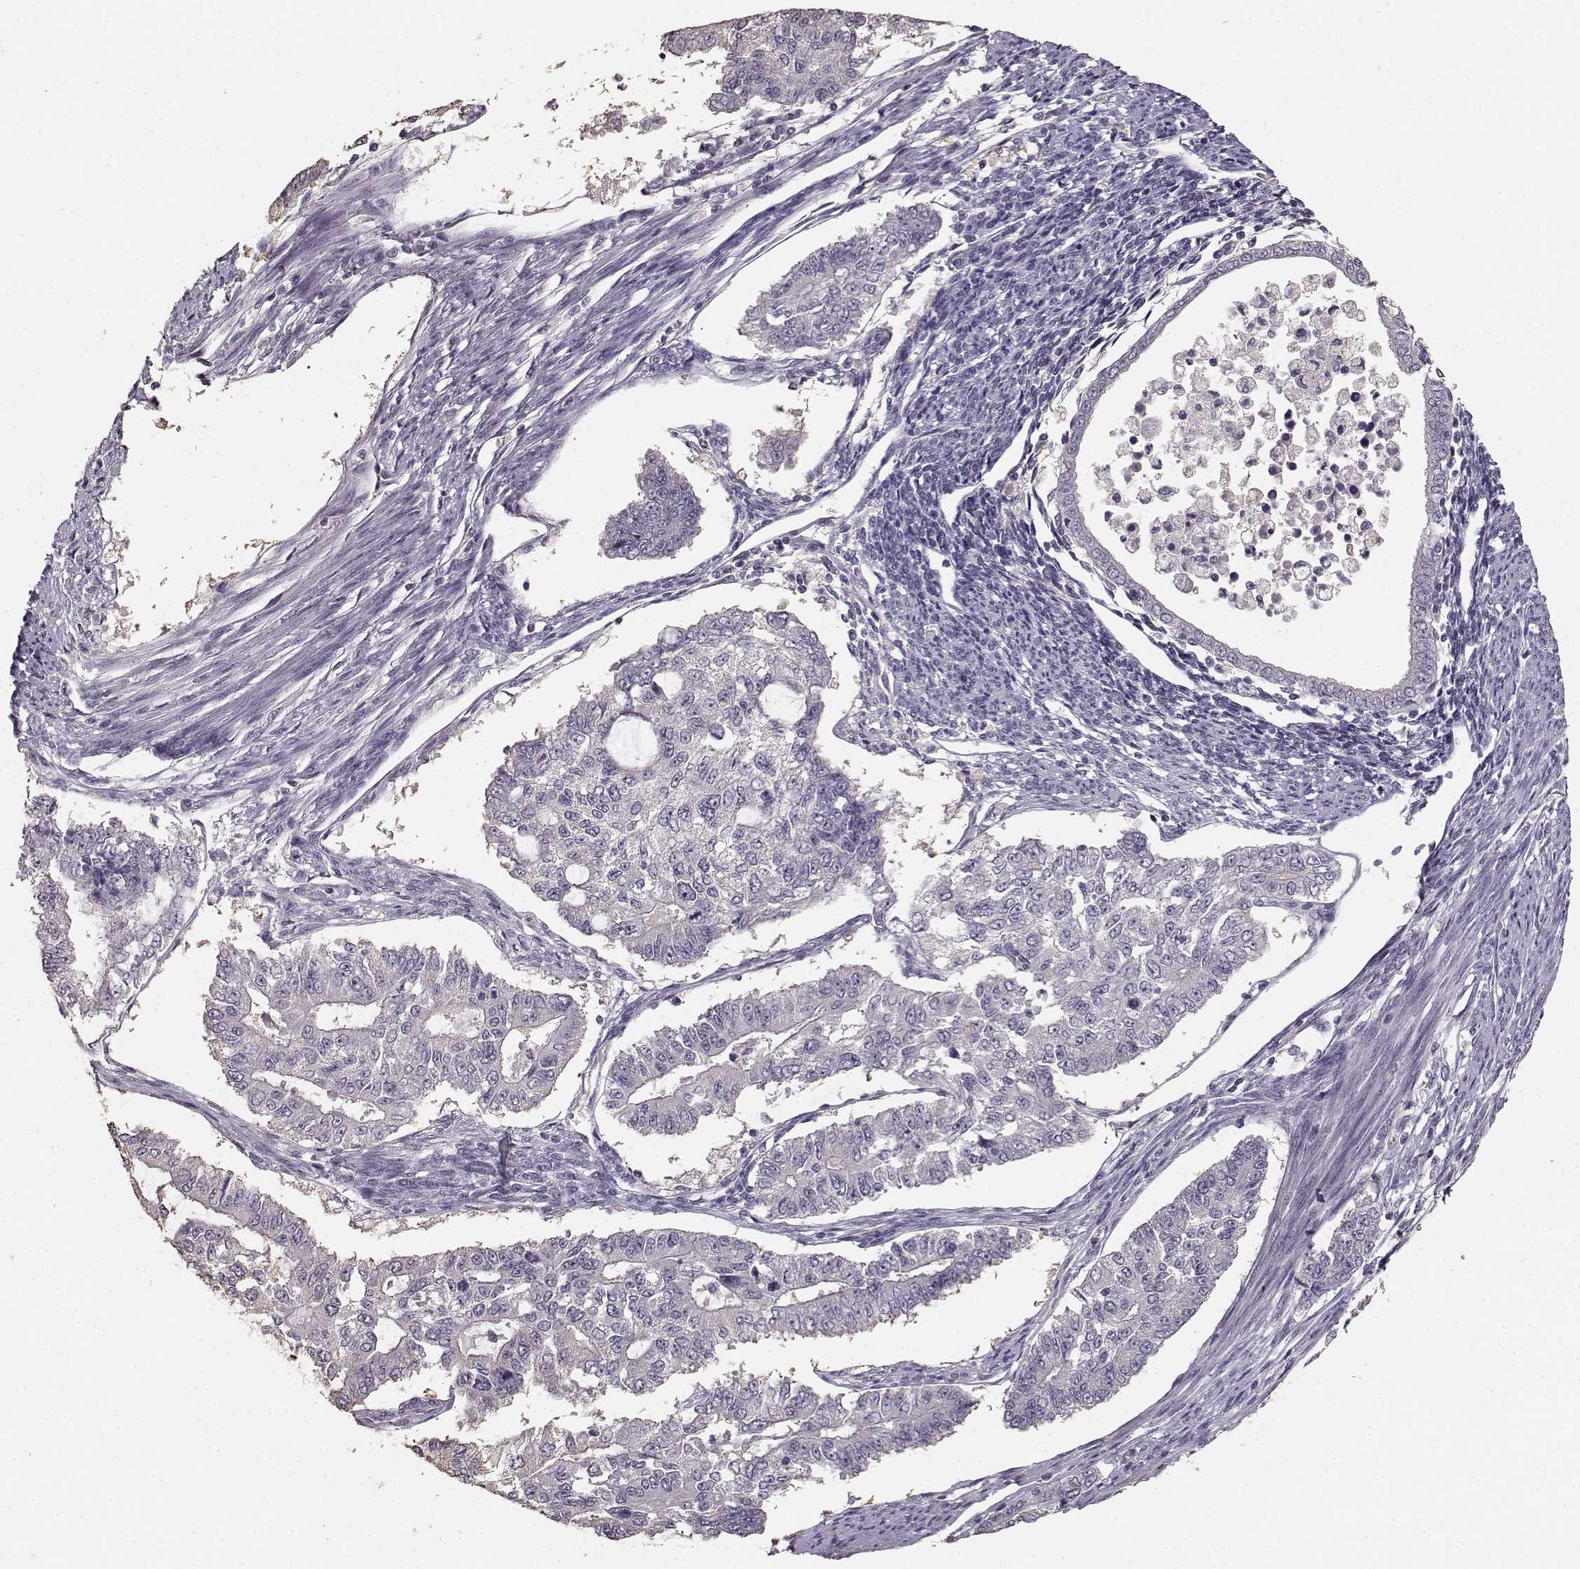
{"staining": {"intensity": "negative", "quantity": "none", "location": "none"}, "tissue": "endometrial cancer", "cell_type": "Tumor cells", "image_type": "cancer", "snomed": [{"axis": "morphology", "description": "Adenocarcinoma, NOS"}, {"axis": "topography", "description": "Uterus"}], "caption": "IHC photomicrograph of neoplastic tissue: endometrial adenocarcinoma stained with DAB (3,3'-diaminobenzidine) shows no significant protein expression in tumor cells.", "gene": "UROC1", "patient": {"sex": "female", "age": 59}}